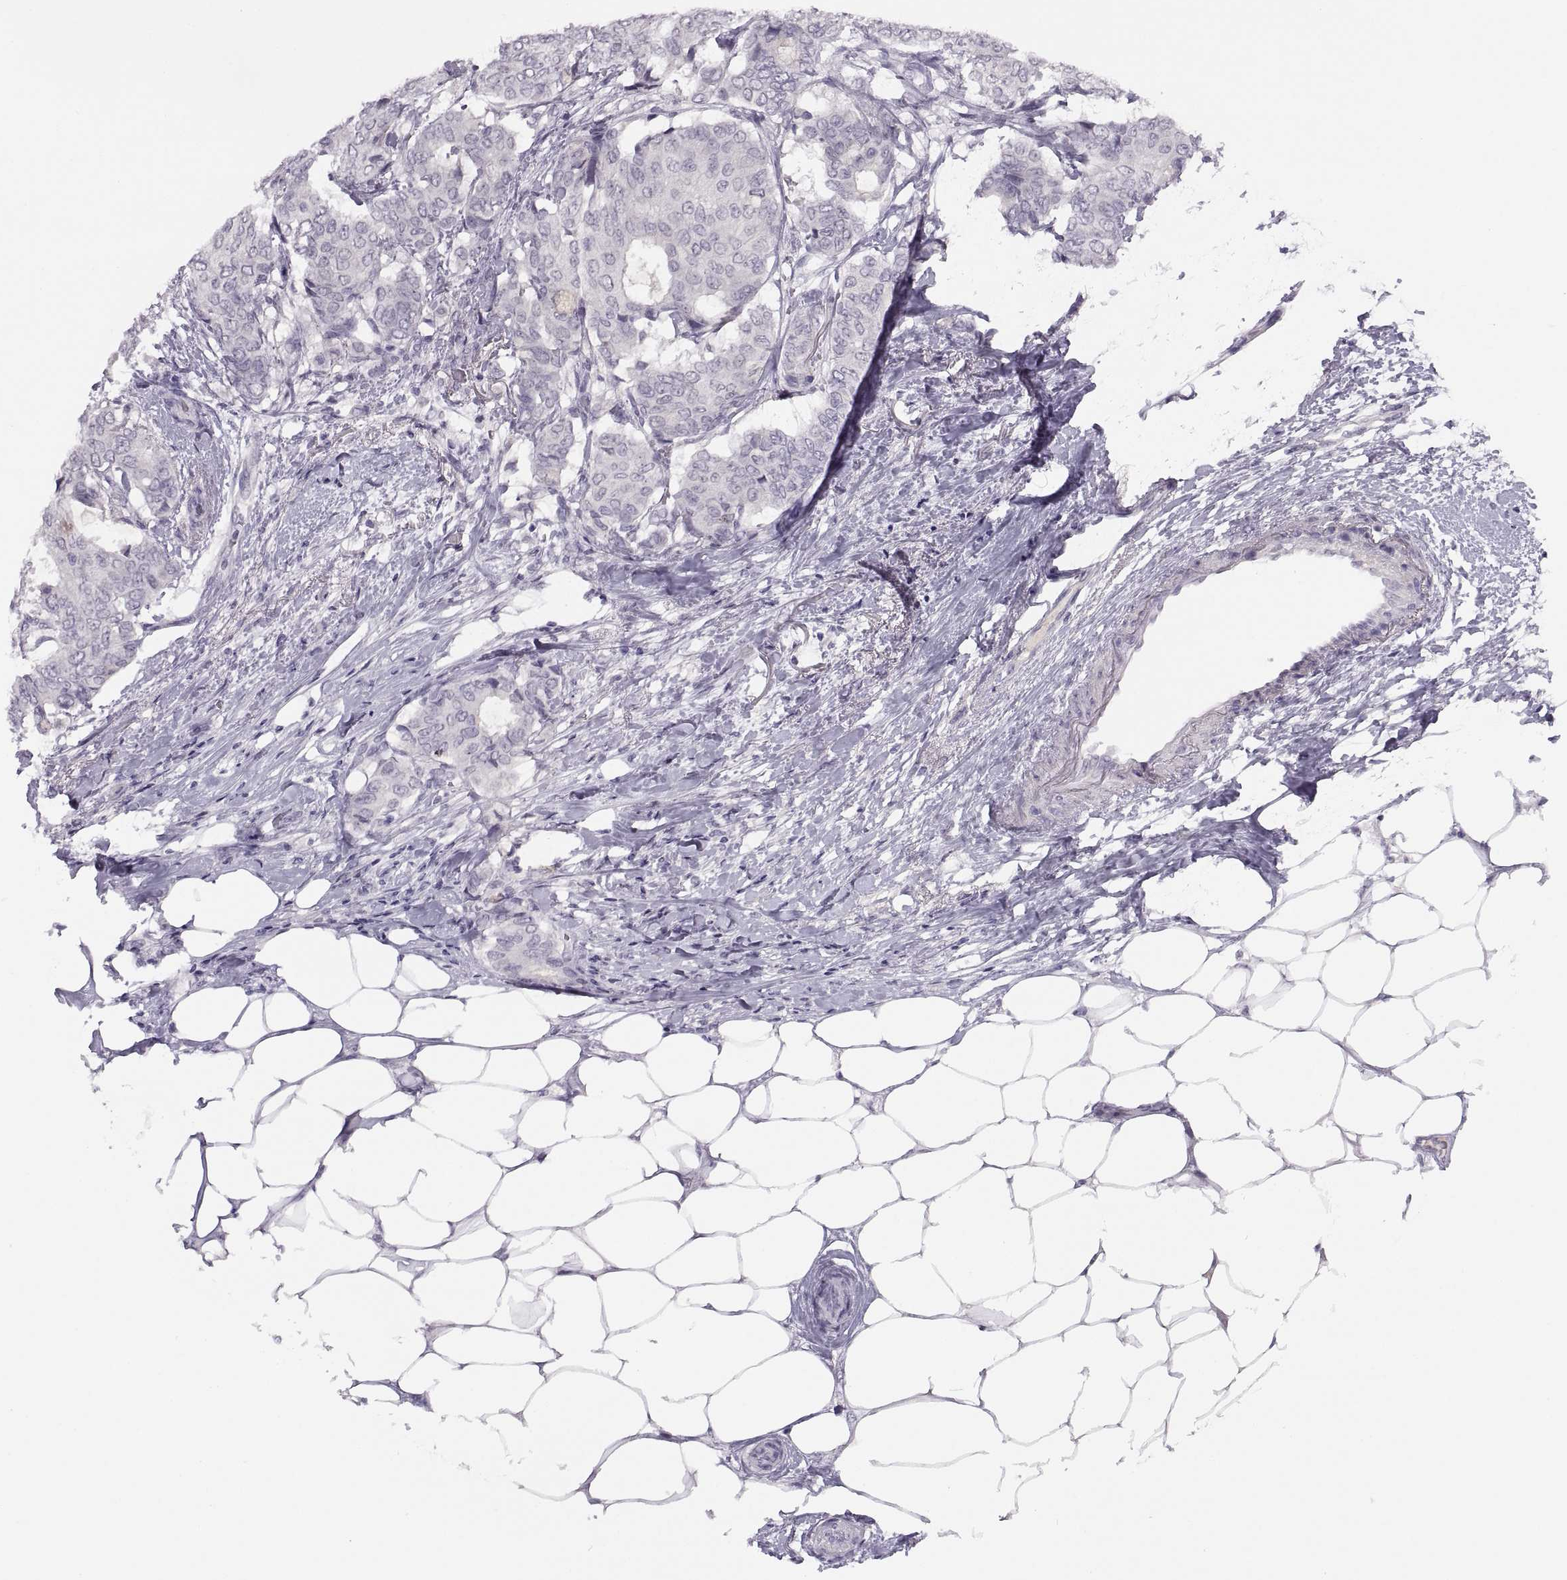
{"staining": {"intensity": "negative", "quantity": "none", "location": "none"}, "tissue": "breast cancer", "cell_type": "Tumor cells", "image_type": "cancer", "snomed": [{"axis": "morphology", "description": "Duct carcinoma"}, {"axis": "topography", "description": "Breast"}], "caption": "Breast cancer stained for a protein using immunohistochemistry exhibits no staining tumor cells.", "gene": "CHCT1", "patient": {"sex": "female", "age": 75}}